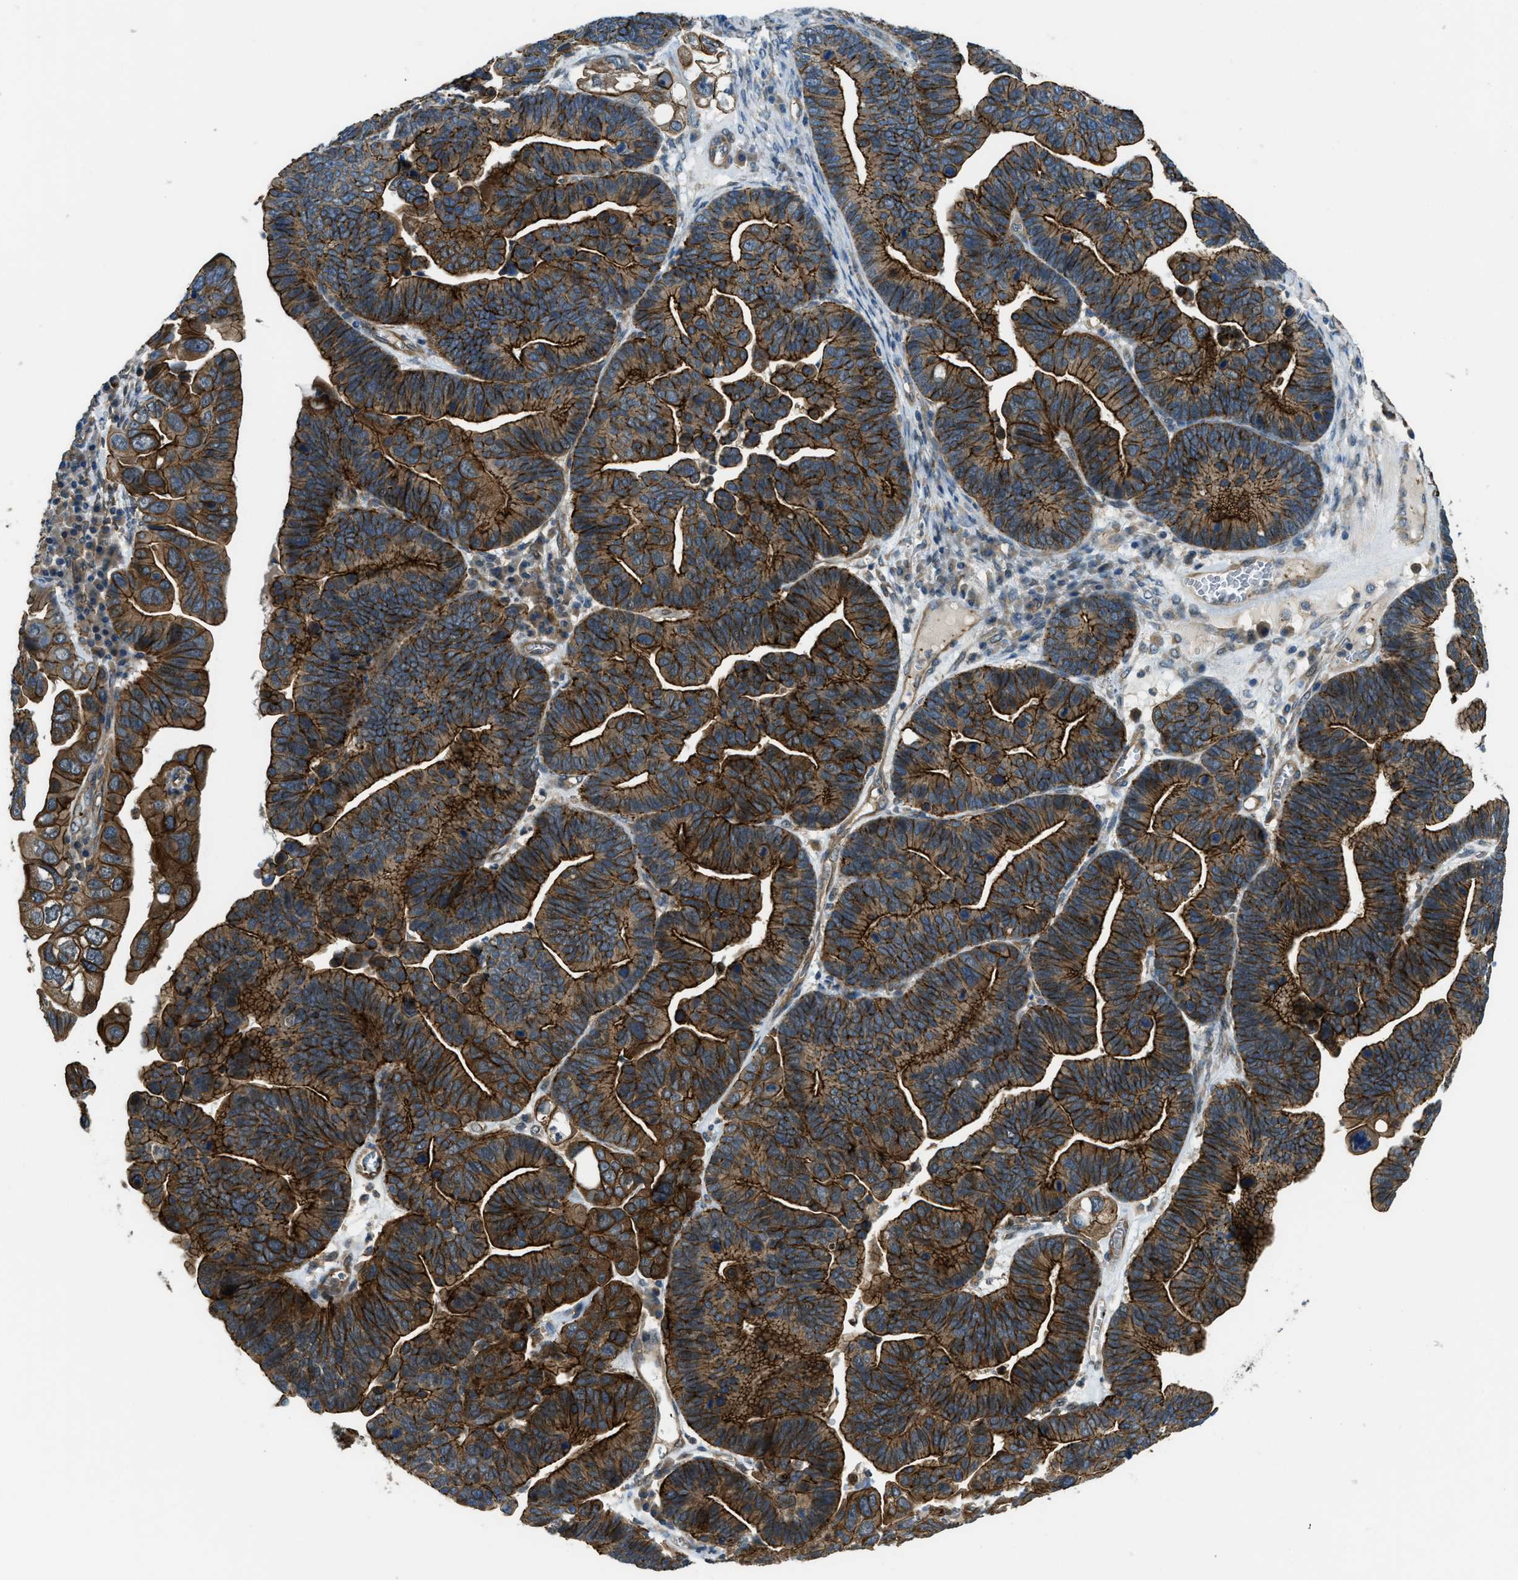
{"staining": {"intensity": "strong", "quantity": ">75%", "location": "cytoplasmic/membranous"}, "tissue": "ovarian cancer", "cell_type": "Tumor cells", "image_type": "cancer", "snomed": [{"axis": "morphology", "description": "Cystadenocarcinoma, serous, NOS"}, {"axis": "topography", "description": "Ovary"}], "caption": "A high-resolution micrograph shows immunohistochemistry staining of serous cystadenocarcinoma (ovarian), which demonstrates strong cytoplasmic/membranous positivity in about >75% of tumor cells.", "gene": "CGN", "patient": {"sex": "female", "age": 56}}